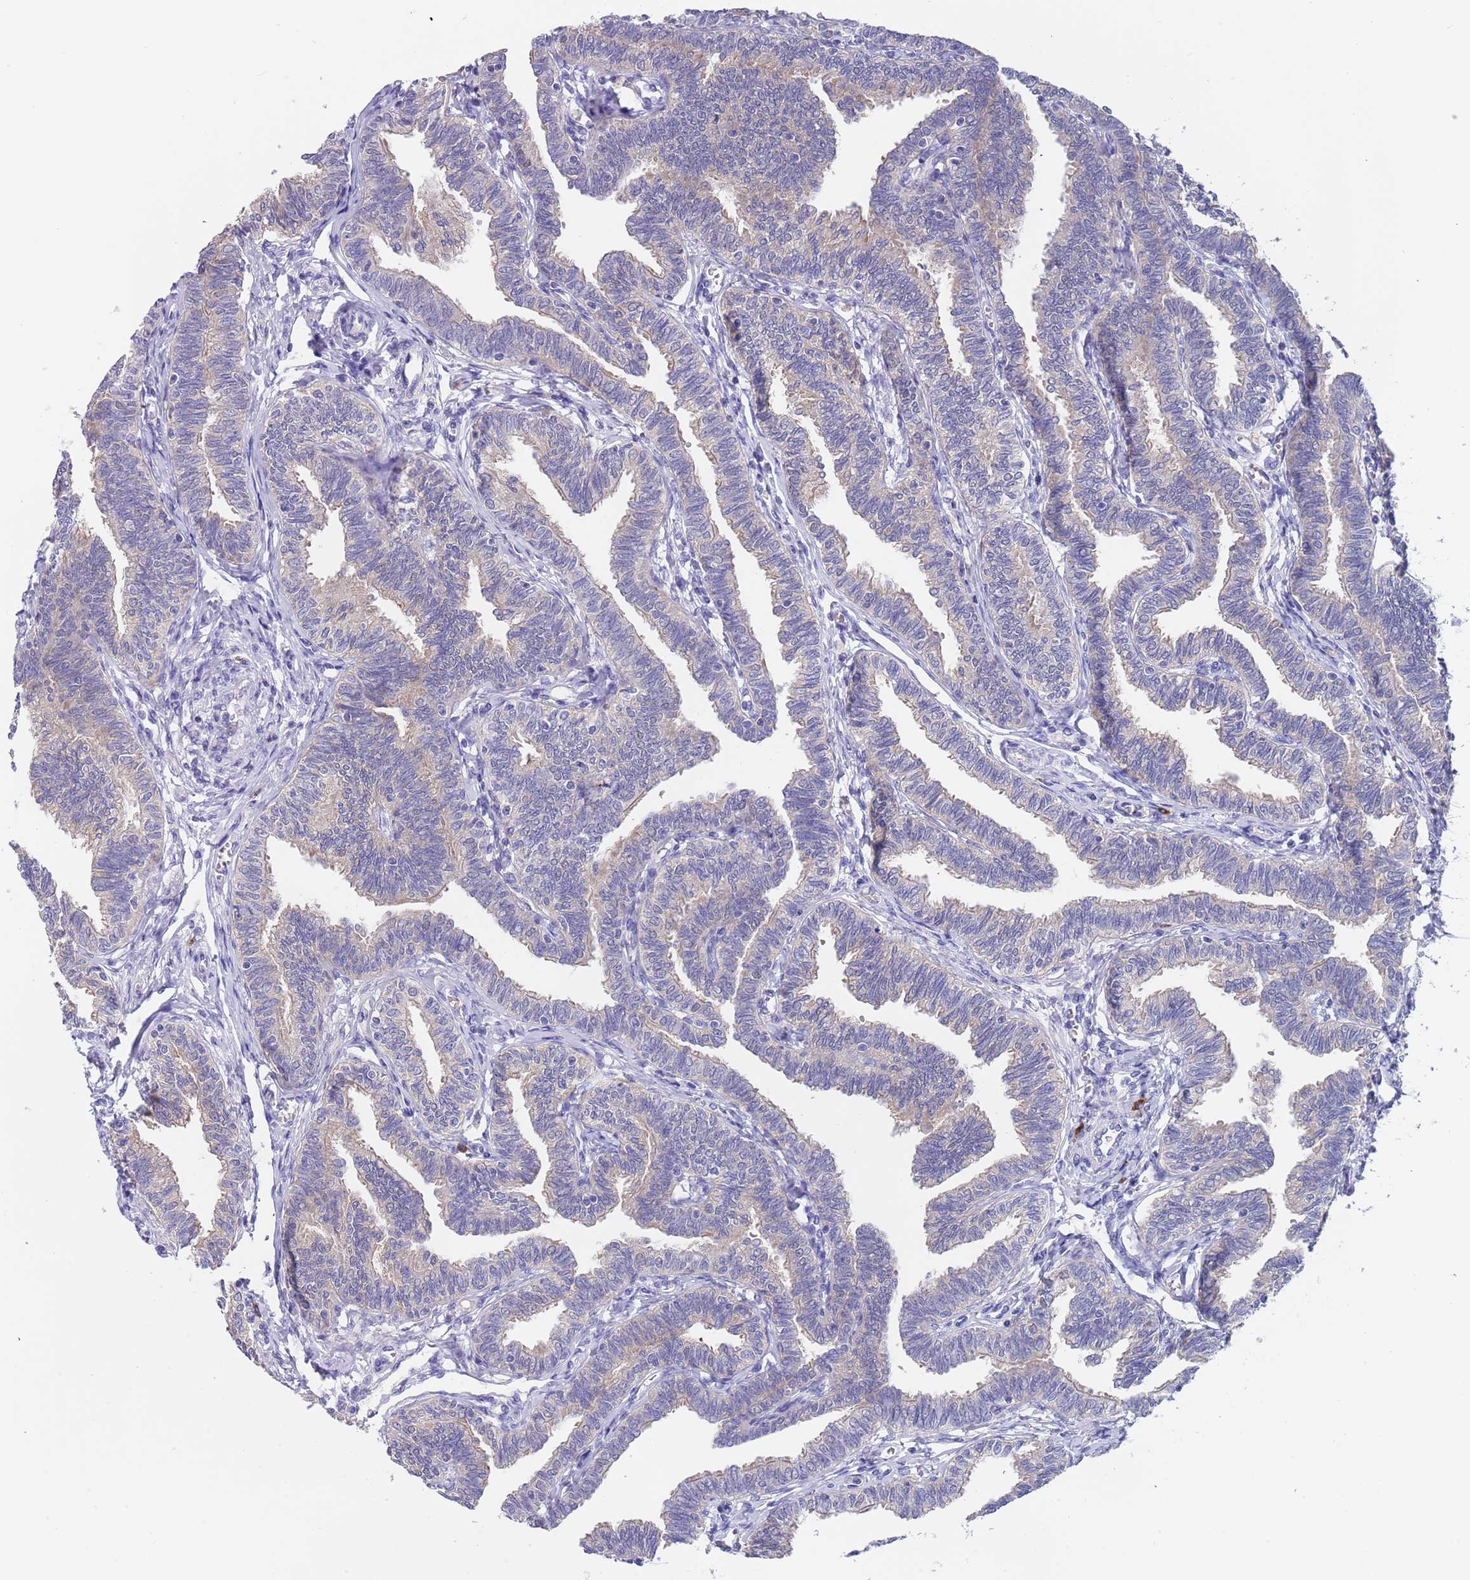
{"staining": {"intensity": "weak", "quantity": "25%-75%", "location": "cytoplasmic/membranous"}, "tissue": "fallopian tube", "cell_type": "Glandular cells", "image_type": "normal", "snomed": [{"axis": "morphology", "description": "Normal tissue, NOS"}, {"axis": "topography", "description": "Fallopian tube"}, {"axis": "topography", "description": "Ovary"}], "caption": "Fallopian tube stained for a protein (brown) shows weak cytoplasmic/membranous positive staining in approximately 25%-75% of glandular cells.", "gene": "TYW1B", "patient": {"sex": "female", "age": 23}}